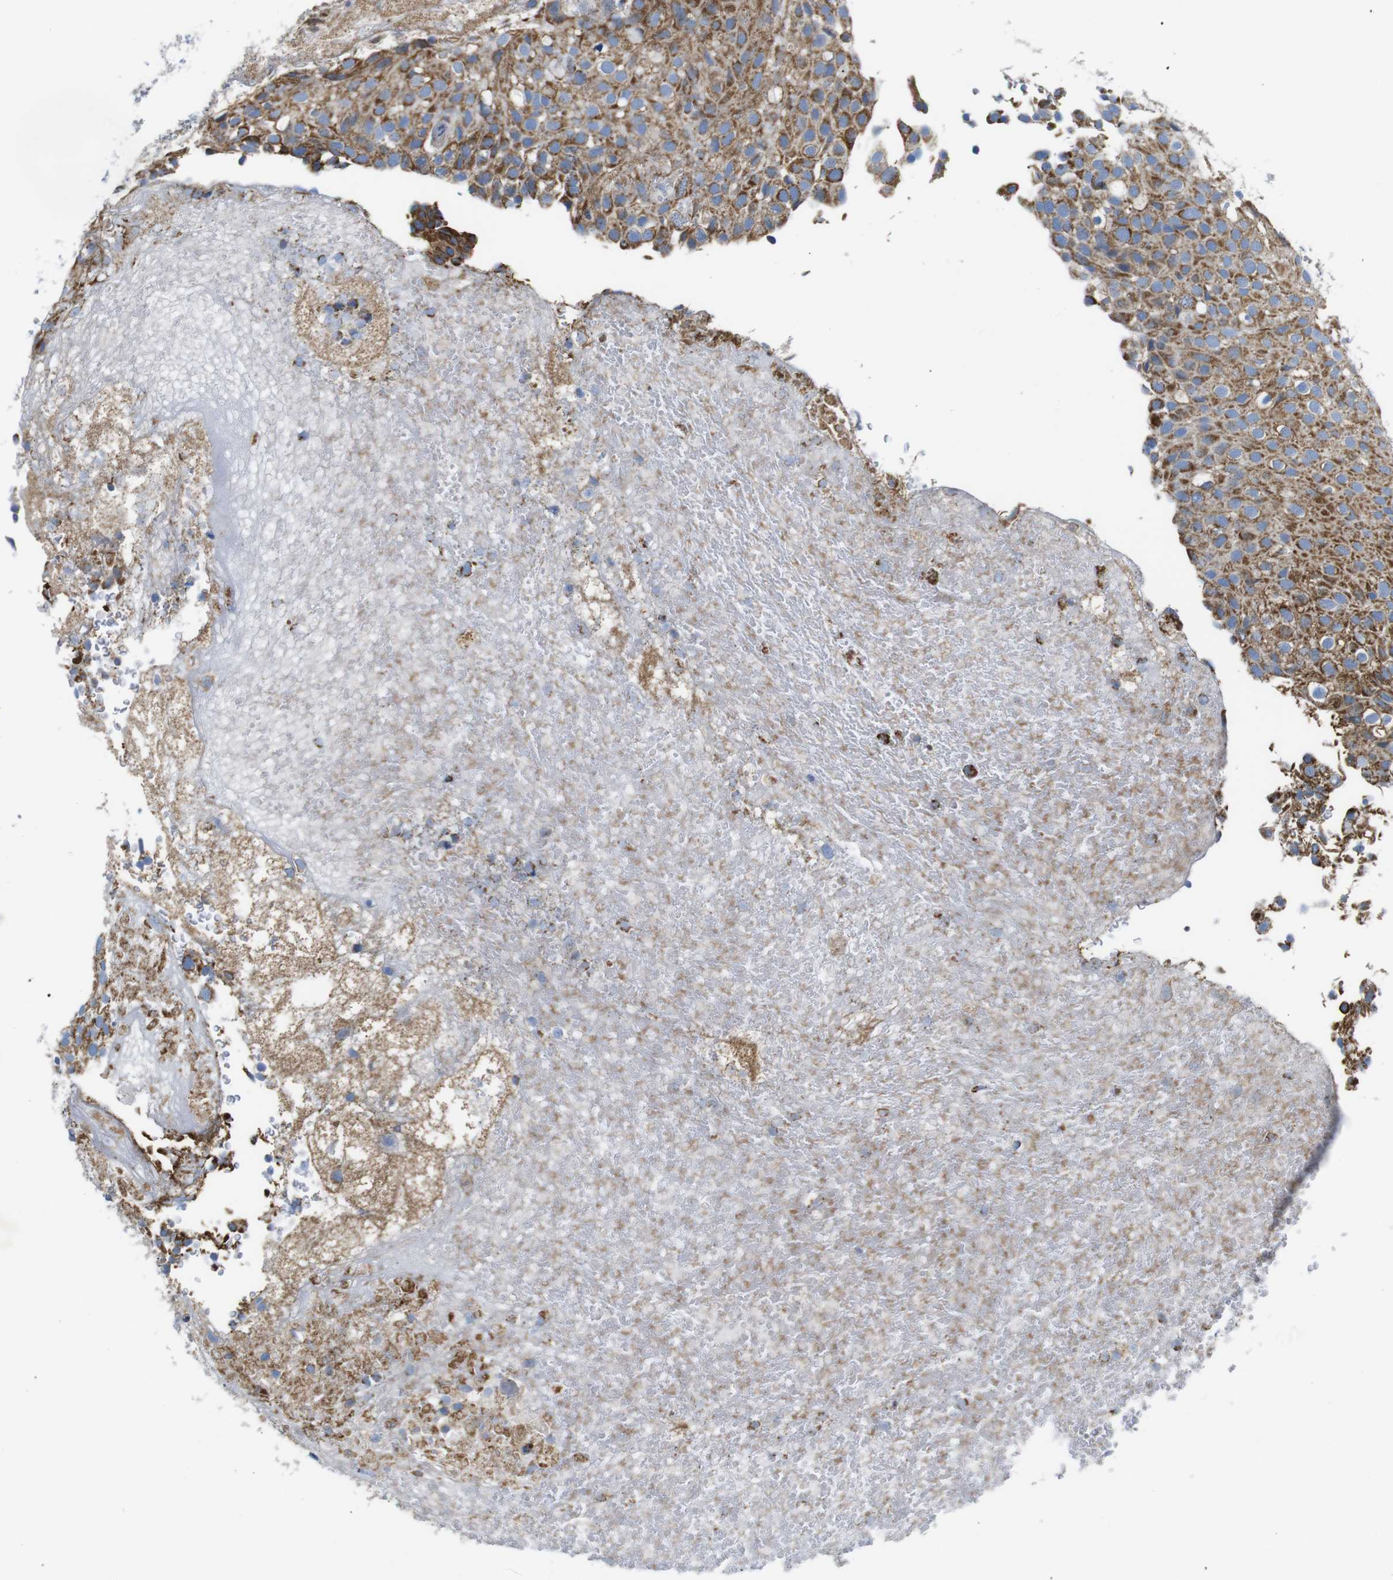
{"staining": {"intensity": "strong", "quantity": "25%-75%", "location": "cytoplasmic/membranous"}, "tissue": "urothelial cancer", "cell_type": "Tumor cells", "image_type": "cancer", "snomed": [{"axis": "morphology", "description": "Urothelial carcinoma, Low grade"}, {"axis": "topography", "description": "Urinary bladder"}], "caption": "Immunohistochemistry (IHC) staining of urothelial cancer, which displays high levels of strong cytoplasmic/membranous expression in about 25%-75% of tumor cells indicating strong cytoplasmic/membranous protein staining. The staining was performed using DAB (brown) for protein detection and nuclei were counterstained in hematoxylin (blue).", "gene": "PDCD1LG2", "patient": {"sex": "male", "age": 78}}